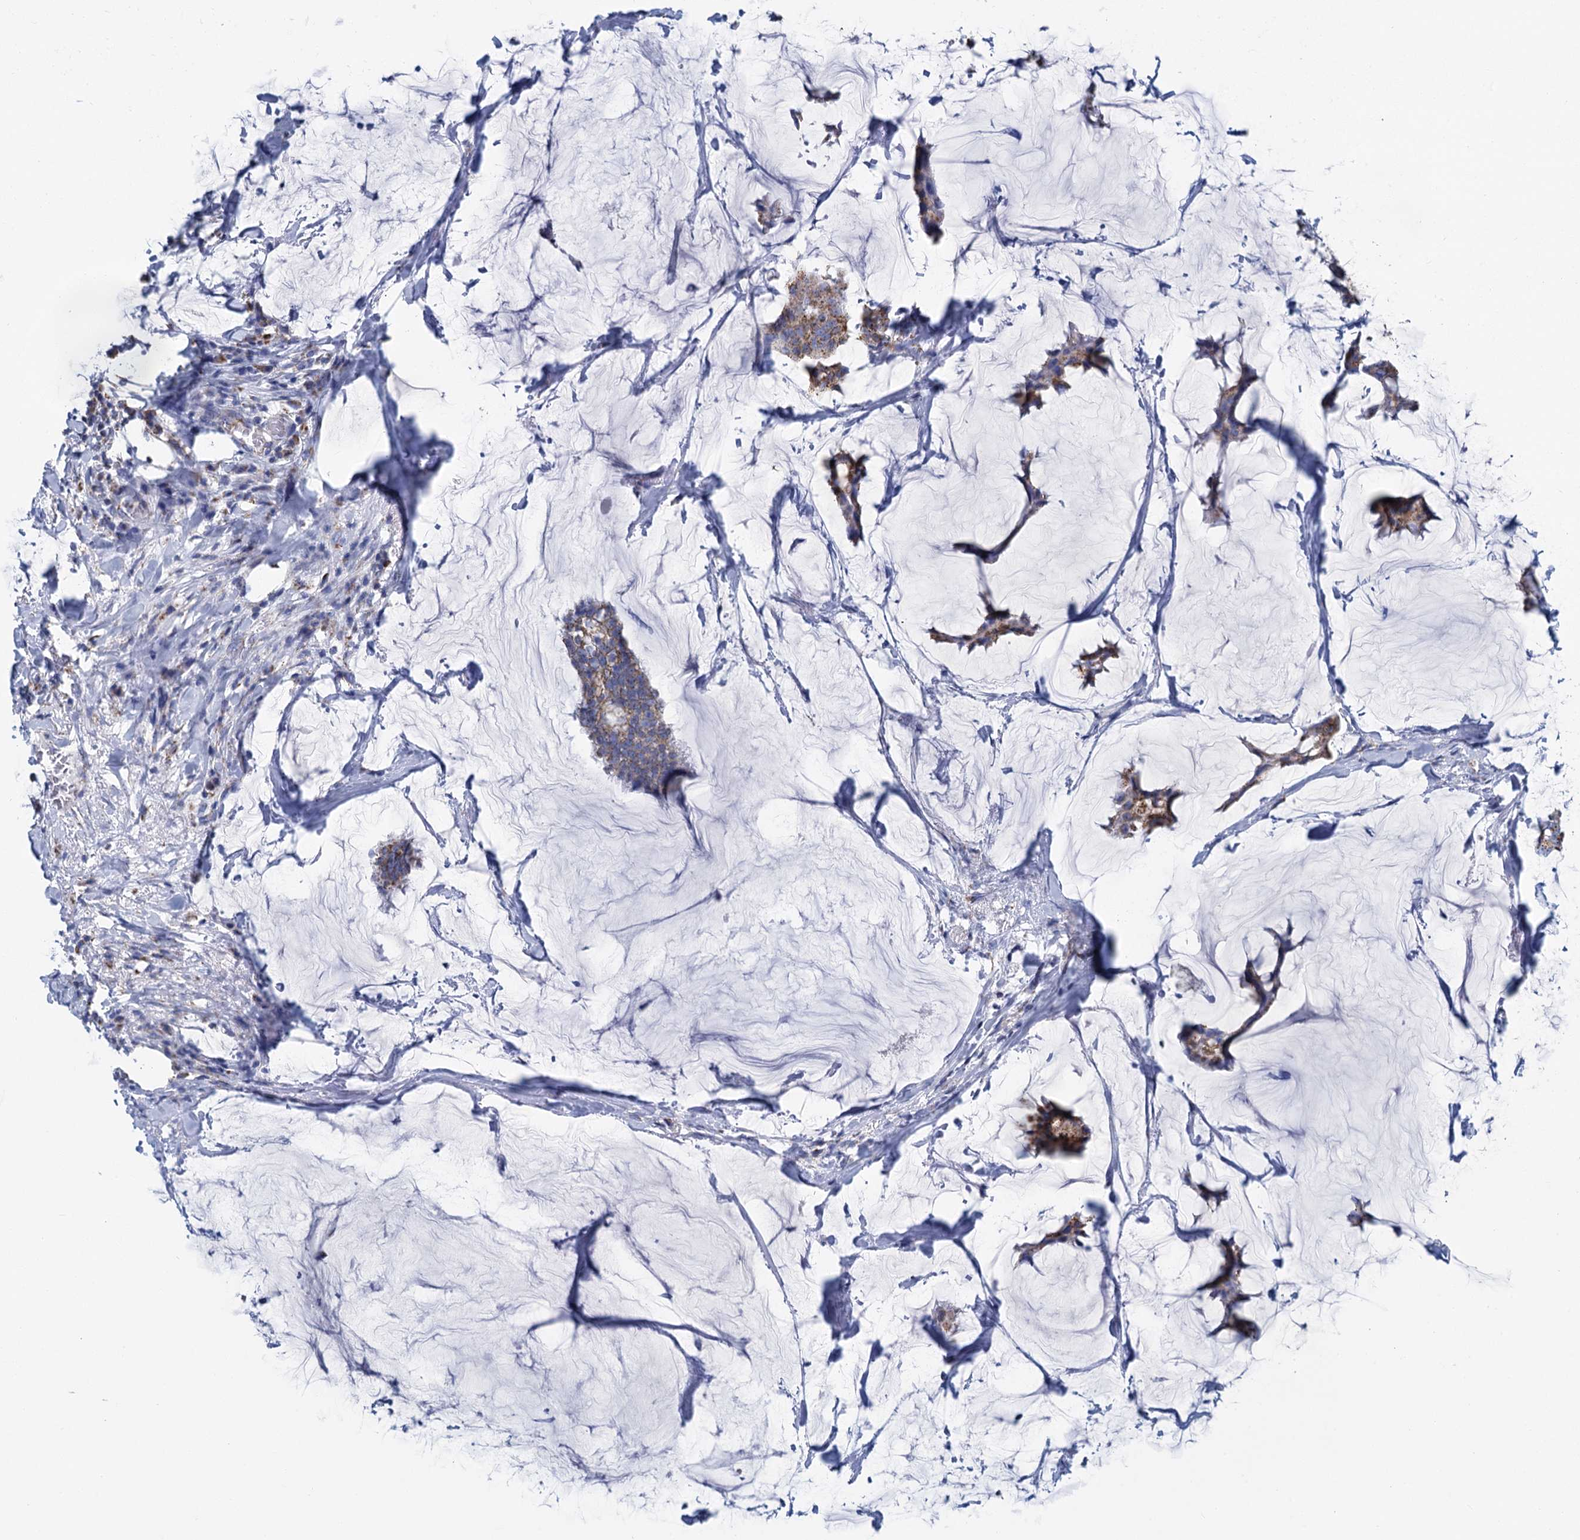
{"staining": {"intensity": "moderate", "quantity": ">75%", "location": "cytoplasmic/membranous"}, "tissue": "breast cancer", "cell_type": "Tumor cells", "image_type": "cancer", "snomed": [{"axis": "morphology", "description": "Duct carcinoma"}, {"axis": "topography", "description": "Breast"}], "caption": "Protein analysis of breast cancer (infiltrating ductal carcinoma) tissue displays moderate cytoplasmic/membranous positivity in approximately >75% of tumor cells. The protein of interest is shown in brown color, while the nuclei are stained blue.", "gene": "CCP110", "patient": {"sex": "female", "age": 93}}